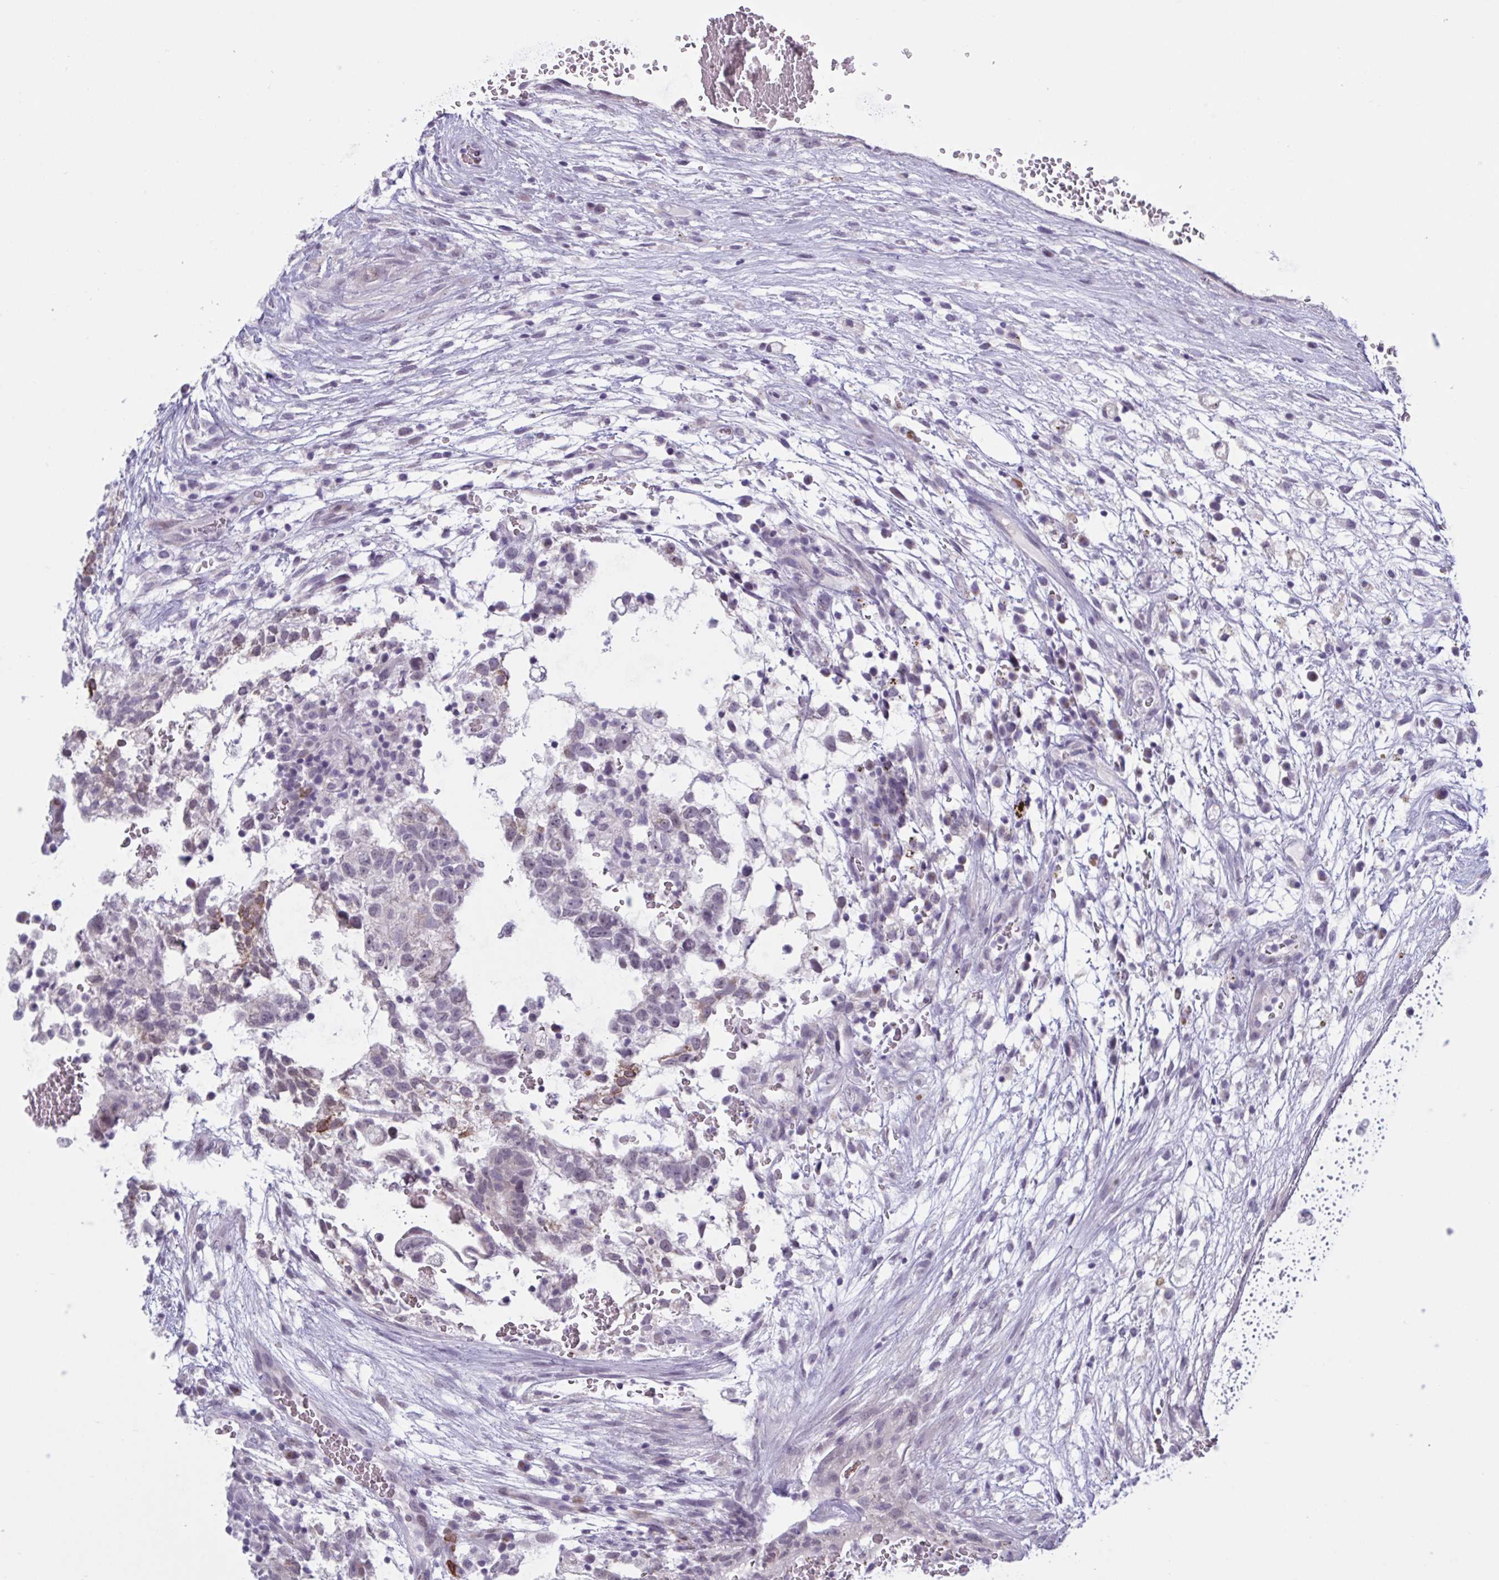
{"staining": {"intensity": "negative", "quantity": "none", "location": "none"}, "tissue": "testis cancer", "cell_type": "Tumor cells", "image_type": "cancer", "snomed": [{"axis": "morphology", "description": "Normal tissue, NOS"}, {"axis": "morphology", "description": "Carcinoma, Embryonal, NOS"}, {"axis": "topography", "description": "Testis"}], "caption": "Testis embryonal carcinoma stained for a protein using IHC shows no positivity tumor cells.", "gene": "HSD11B2", "patient": {"sex": "male", "age": 32}}